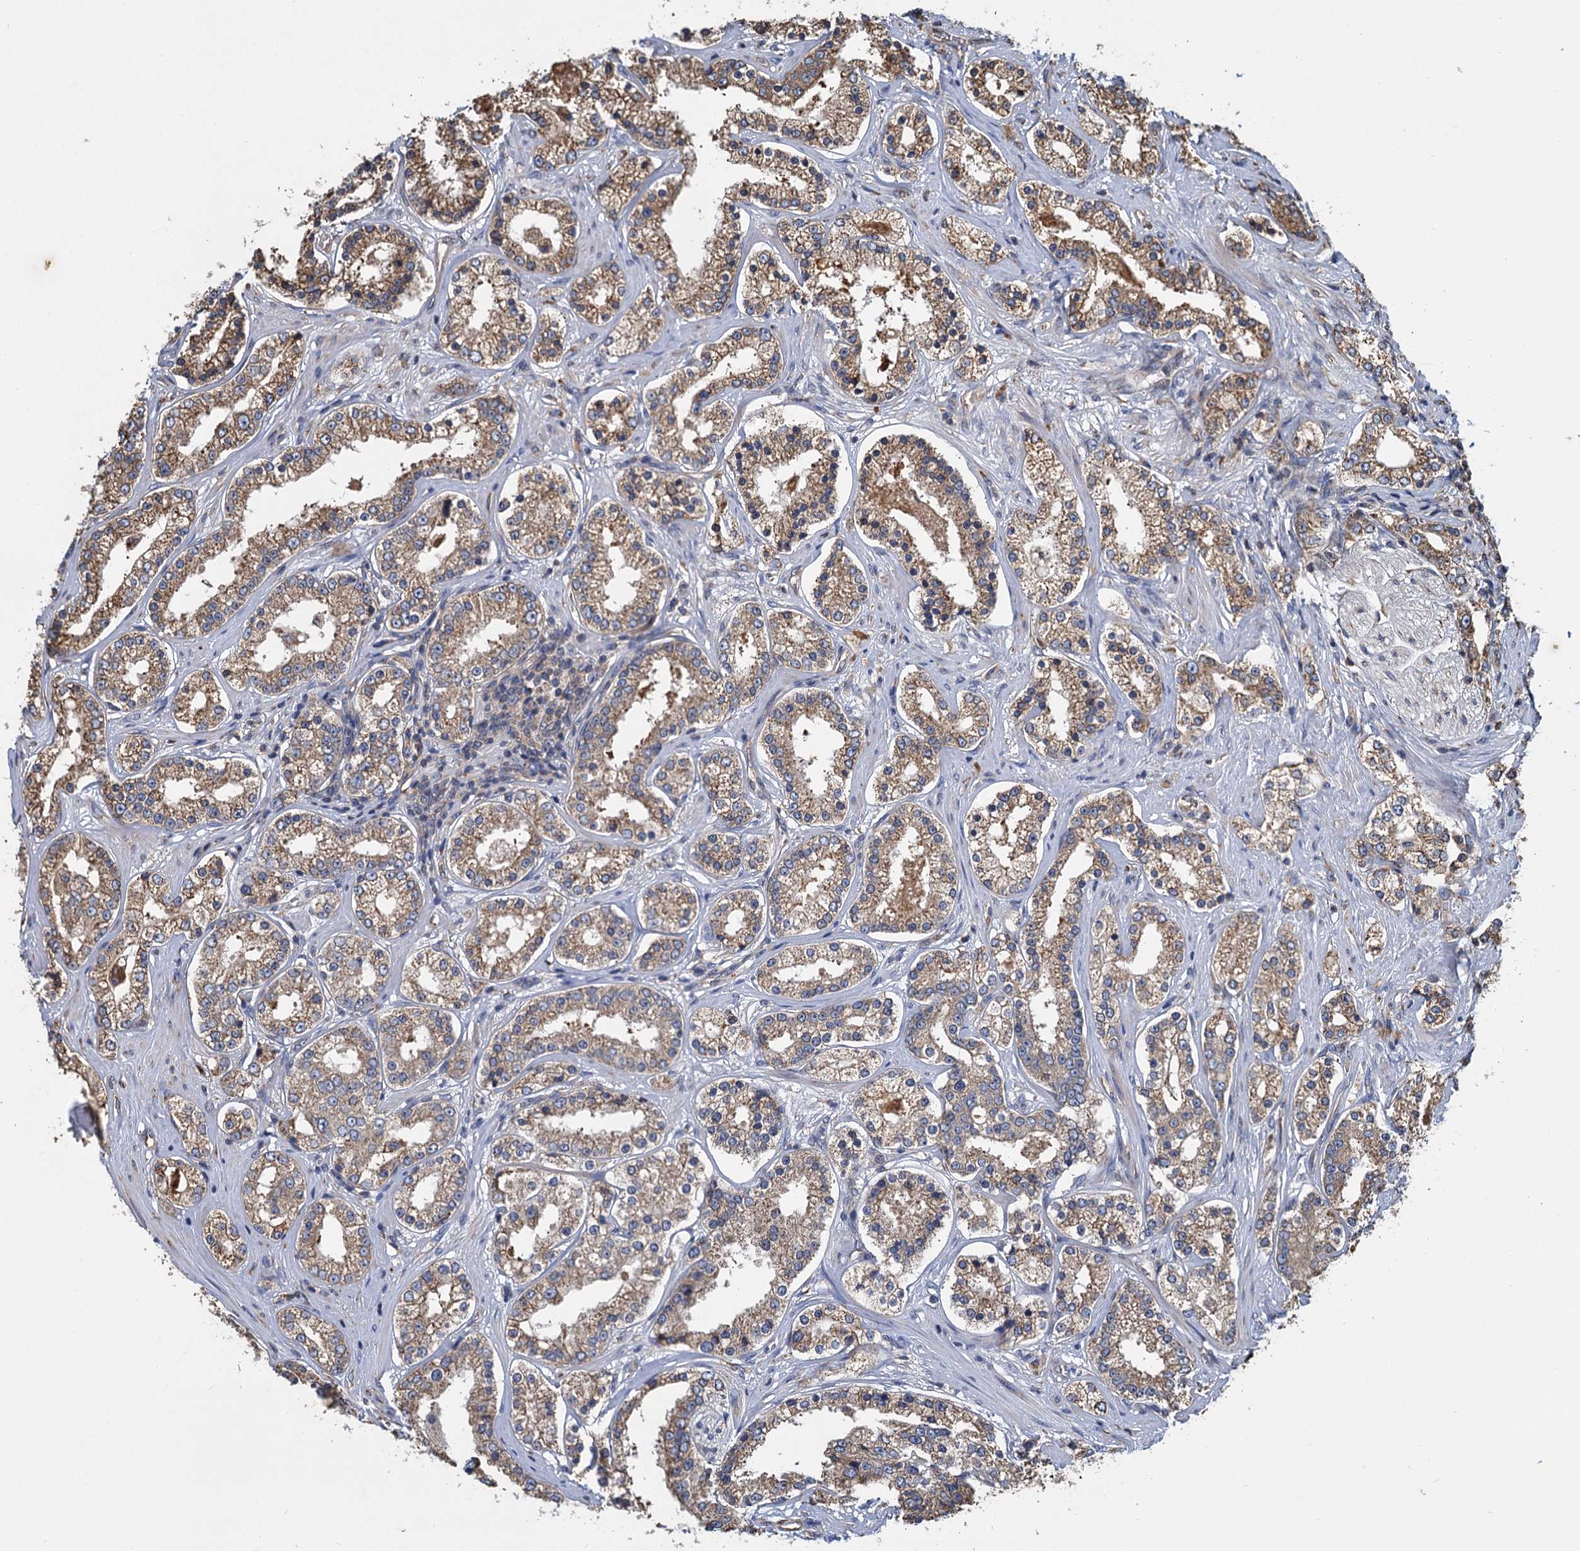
{"staining": {"intensity": "moderate", "quantity": ">75%", "location": "cytoplasmic/membranous"}, "tissue": "prostate cancer", "cell_type": "Tumor cells", "image_type": "cancer", "snomed": [{"axis": "morphology", "description": "Normal tissue, NOS"}, {"axis": "morphology", "description": "Adenocarcinoma, High grade"}, {"axis": "topography", "description": "Prostate"}], "caption": "Immunohistochemical staining of prostate adenocarcinoma (high-grade) exhibits medium levels of moderate cytoplasmic/membranous expression in approximately >75% of tumor cells. Immunohistochemistry (ihc) stains the protein of interest in brown and the nuclei are stained blue.", "gene": "LINS1", "patient": {"sex": "male", "age": 83}}